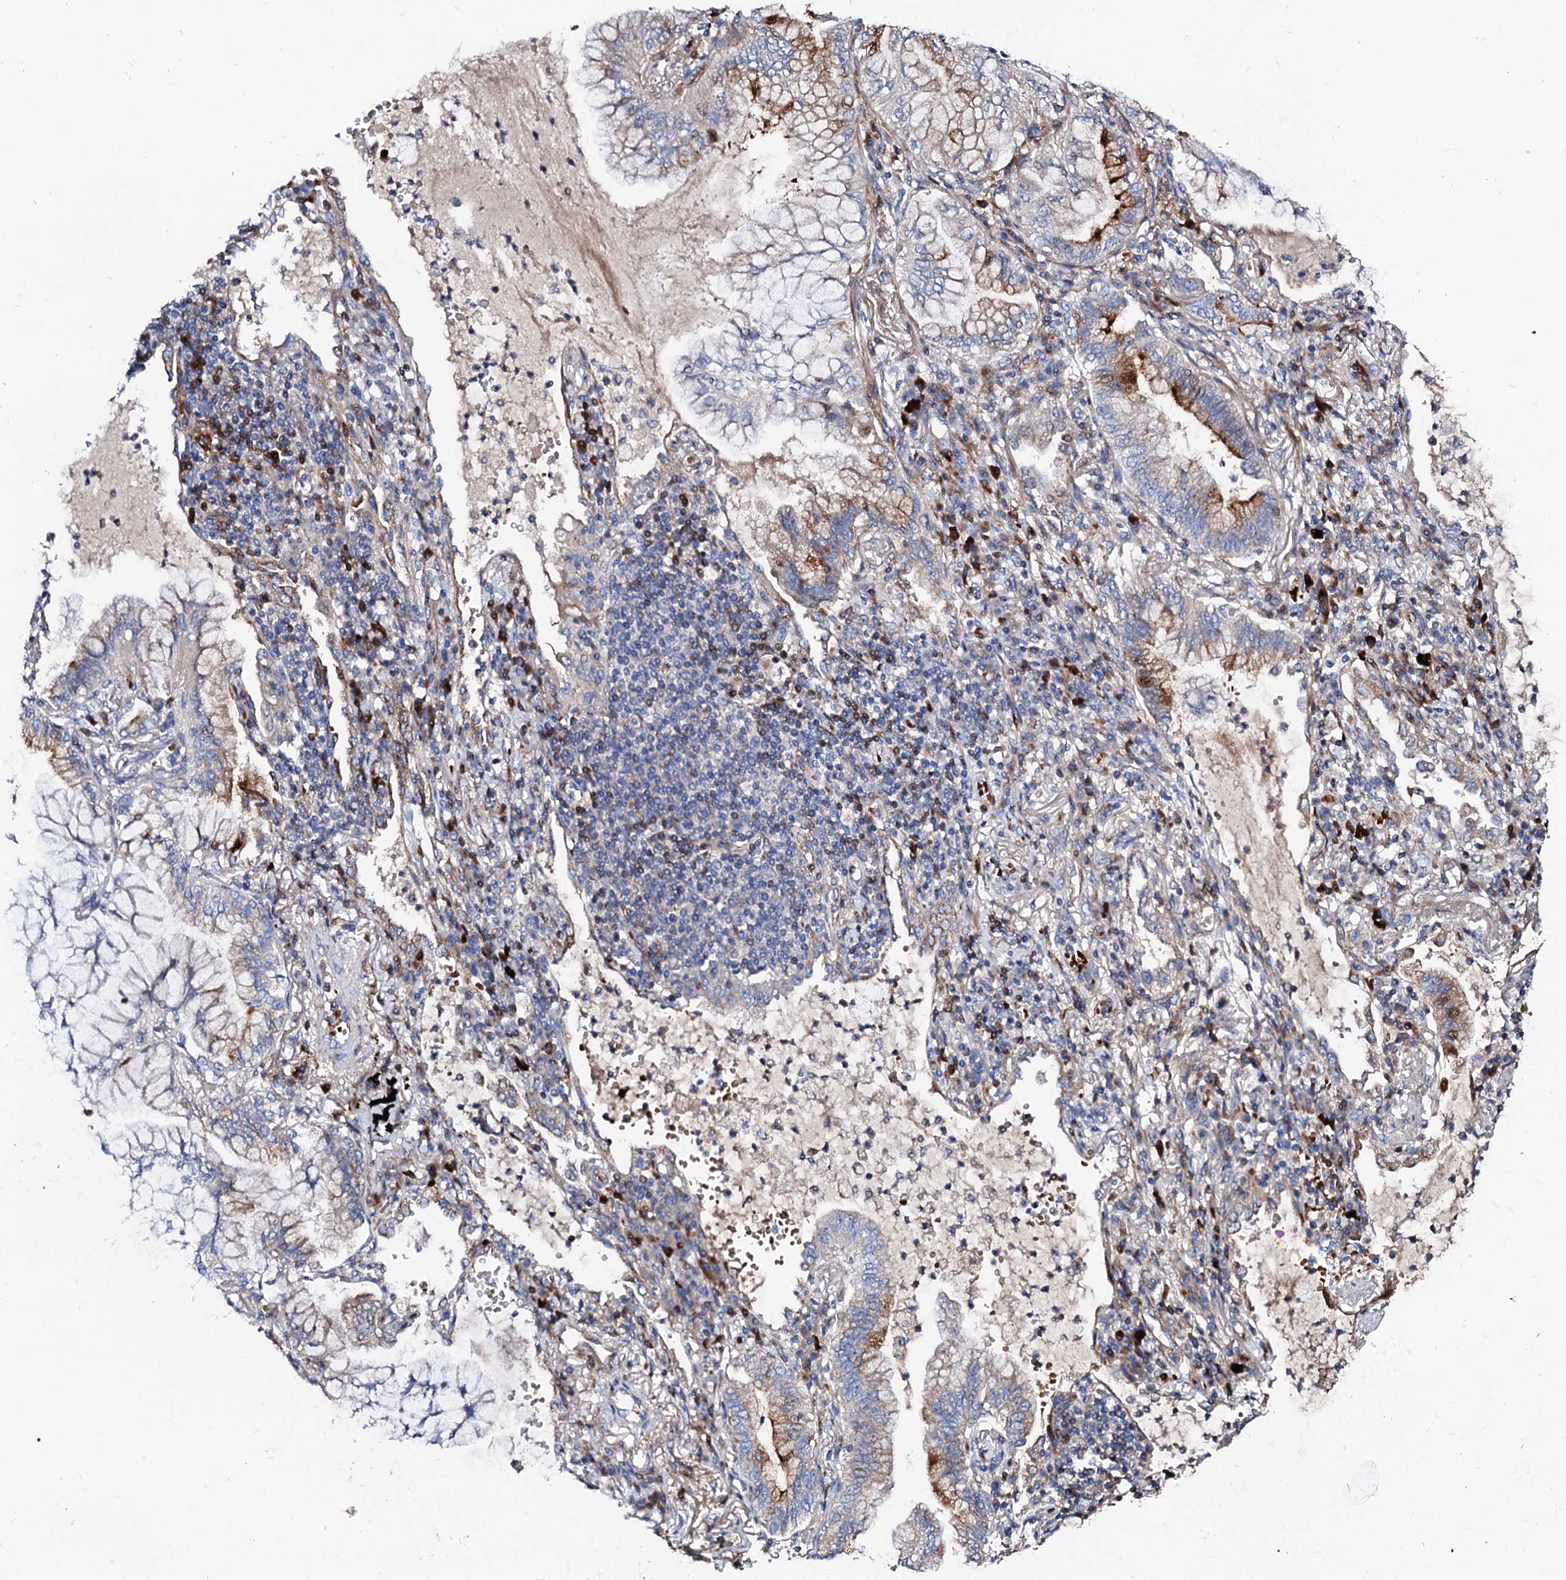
{"staining": {"intensity": "moderate", "quantity": "<25%", "location": "cytoplasmic/membranous"}, "tissue": "lung cancer", "cell_type": "Tumor cells", "image_type": "cancer", "snomed": [{"axis": "morphology", "description": "Adenocarcinoma, NOS"}, {"axis": "topography", "description": "Lung"}], "caption": "Immunohistochemical staining of human lung cancer exhibits low levels of moderate cytoplasmic/membranous protein positivity in approximately <25% of tumor cells.", "gene": "SLC10A7", "patient": {"sex": "female", "age": 70}}